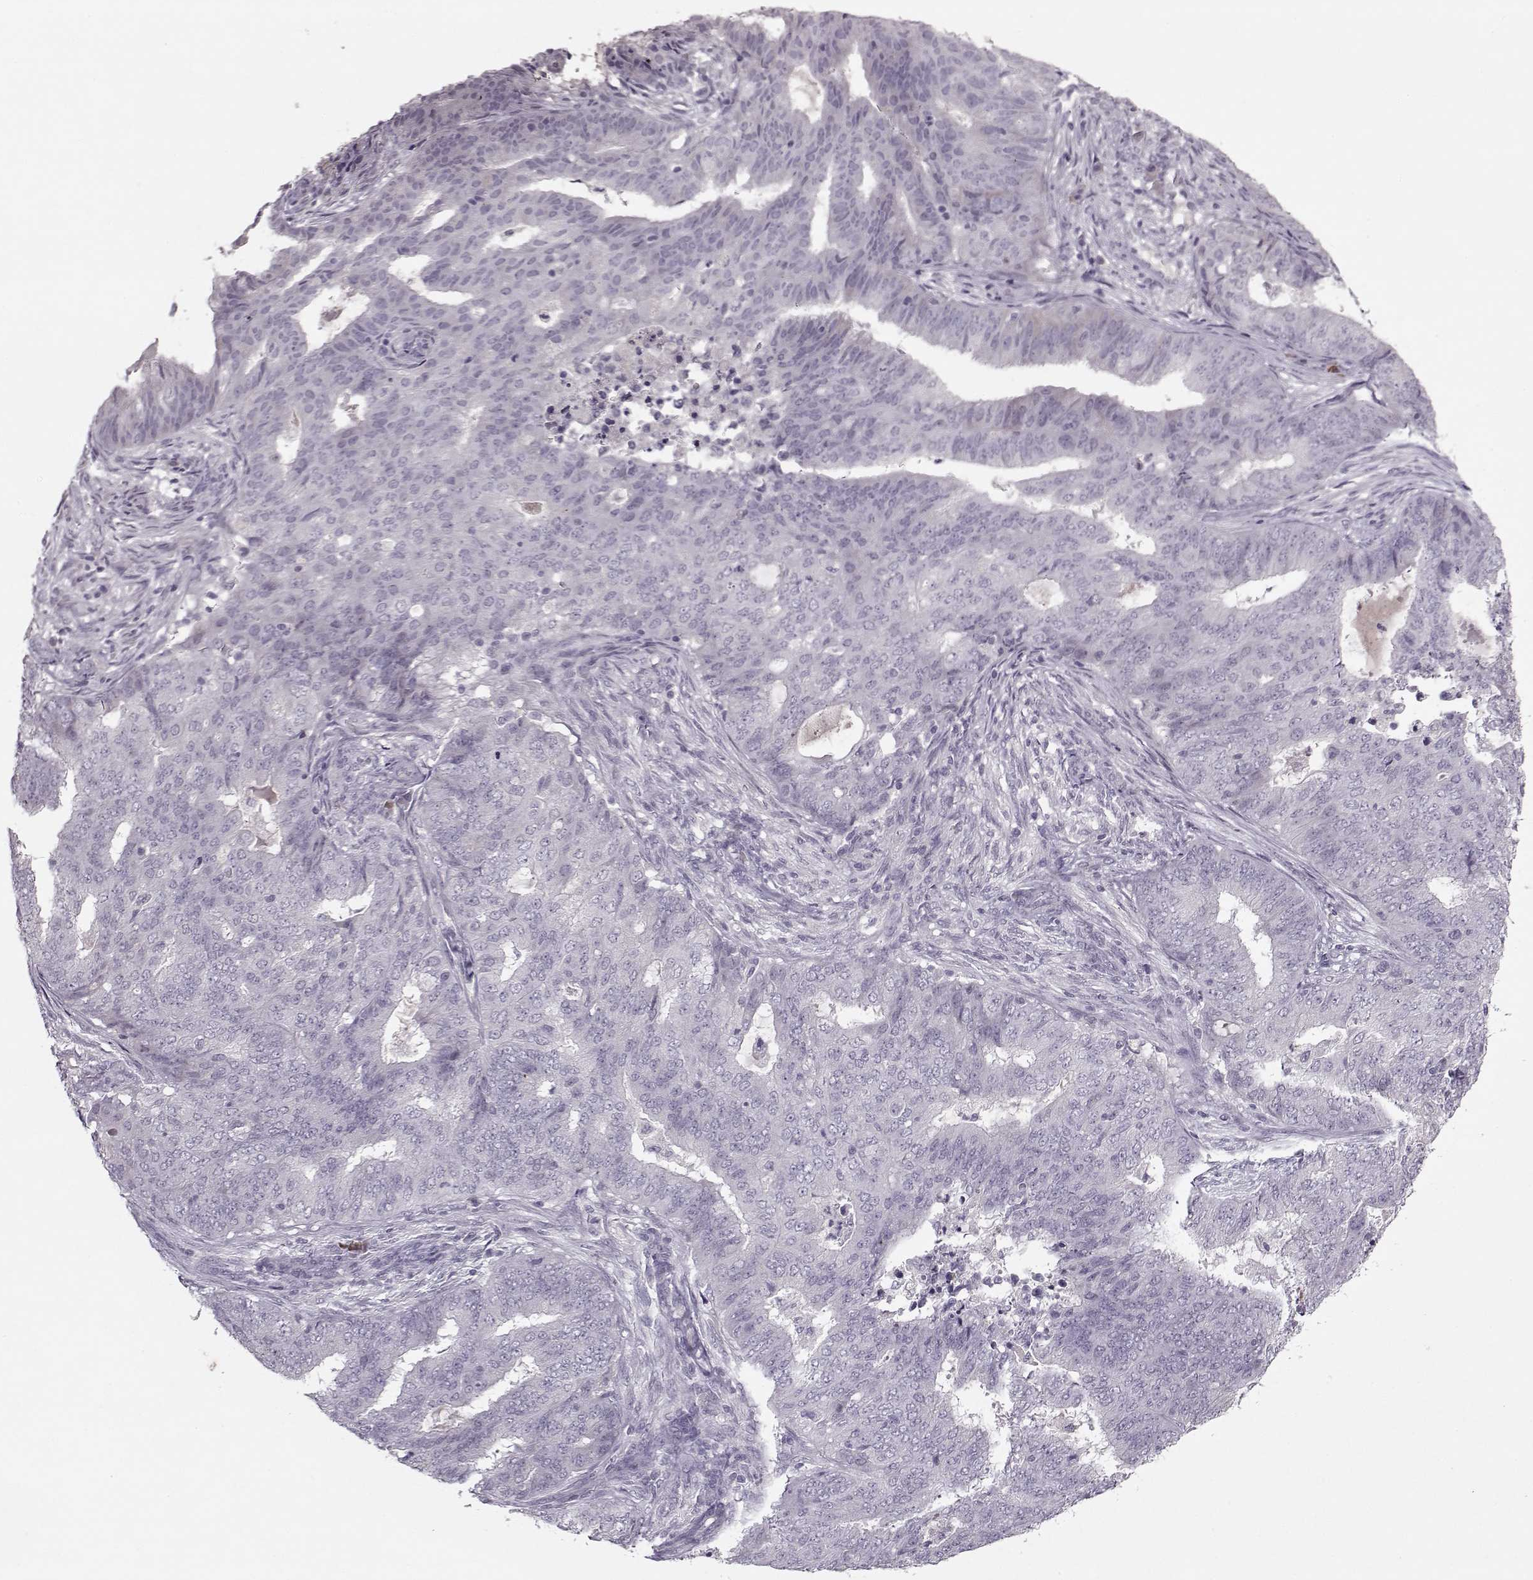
{"staining": {"intensity": "negative", "quantity": "none", "location": "none"}, "tissue": "endometrial cancer", "cell_type": "Tumor cells", "image_type": "cancer", "snomed": [{"axis": "morphology", "description": "Adenocarcinoma, NOS"}, {"axis": "topography", "description": "Endometrium"}], "caption": "Immunohistochemical staining of human endometrial cancer reveals no significant expression in tumor cells.", "gene": "KRT9", "patient": {"sex": "female", "age": 62}}